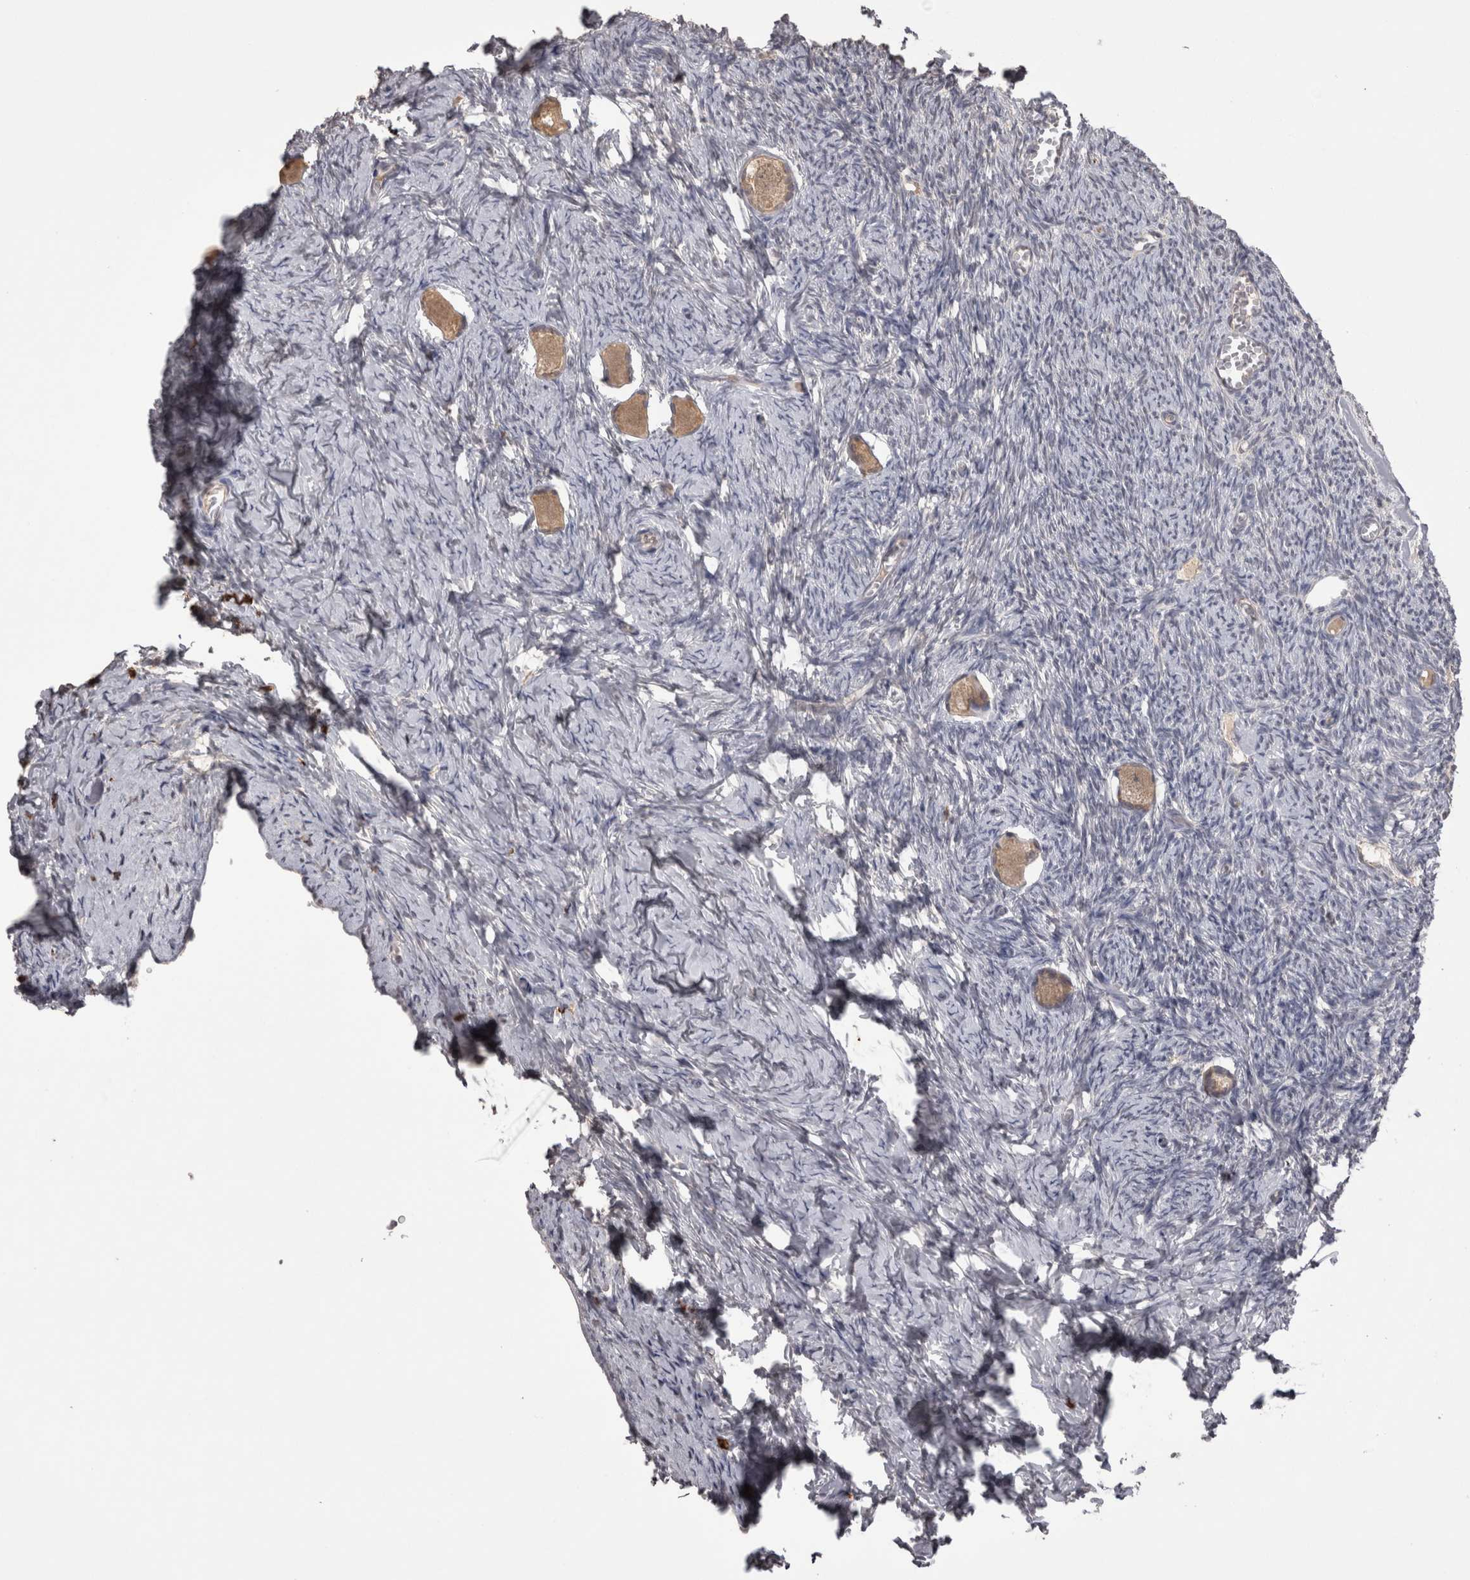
{"staining": {"intensity": "moderate", "quantity": ">75%", "location": "cytoplasmic/membranous"}, "tissue": "ovary", "cell_type": "Follicle cells", "image_type": "normal", "snomed": [{"axis": "morphology", "description": "Normal tissue, NOS"}, {"axis": "topography", "description": "Ovary"}], "caption": "The histopathology image reveals staining of normal ovary, revealing moderate cytoplasmic/membranous protein expression (brown color) within follicle cells. (Stains: DAB in brown, nuclei in blue, Microscopy: brightfield microscopy at high magnification).", "gene": "SKAP1", "patient": {"sex": "female", "age": 27}}